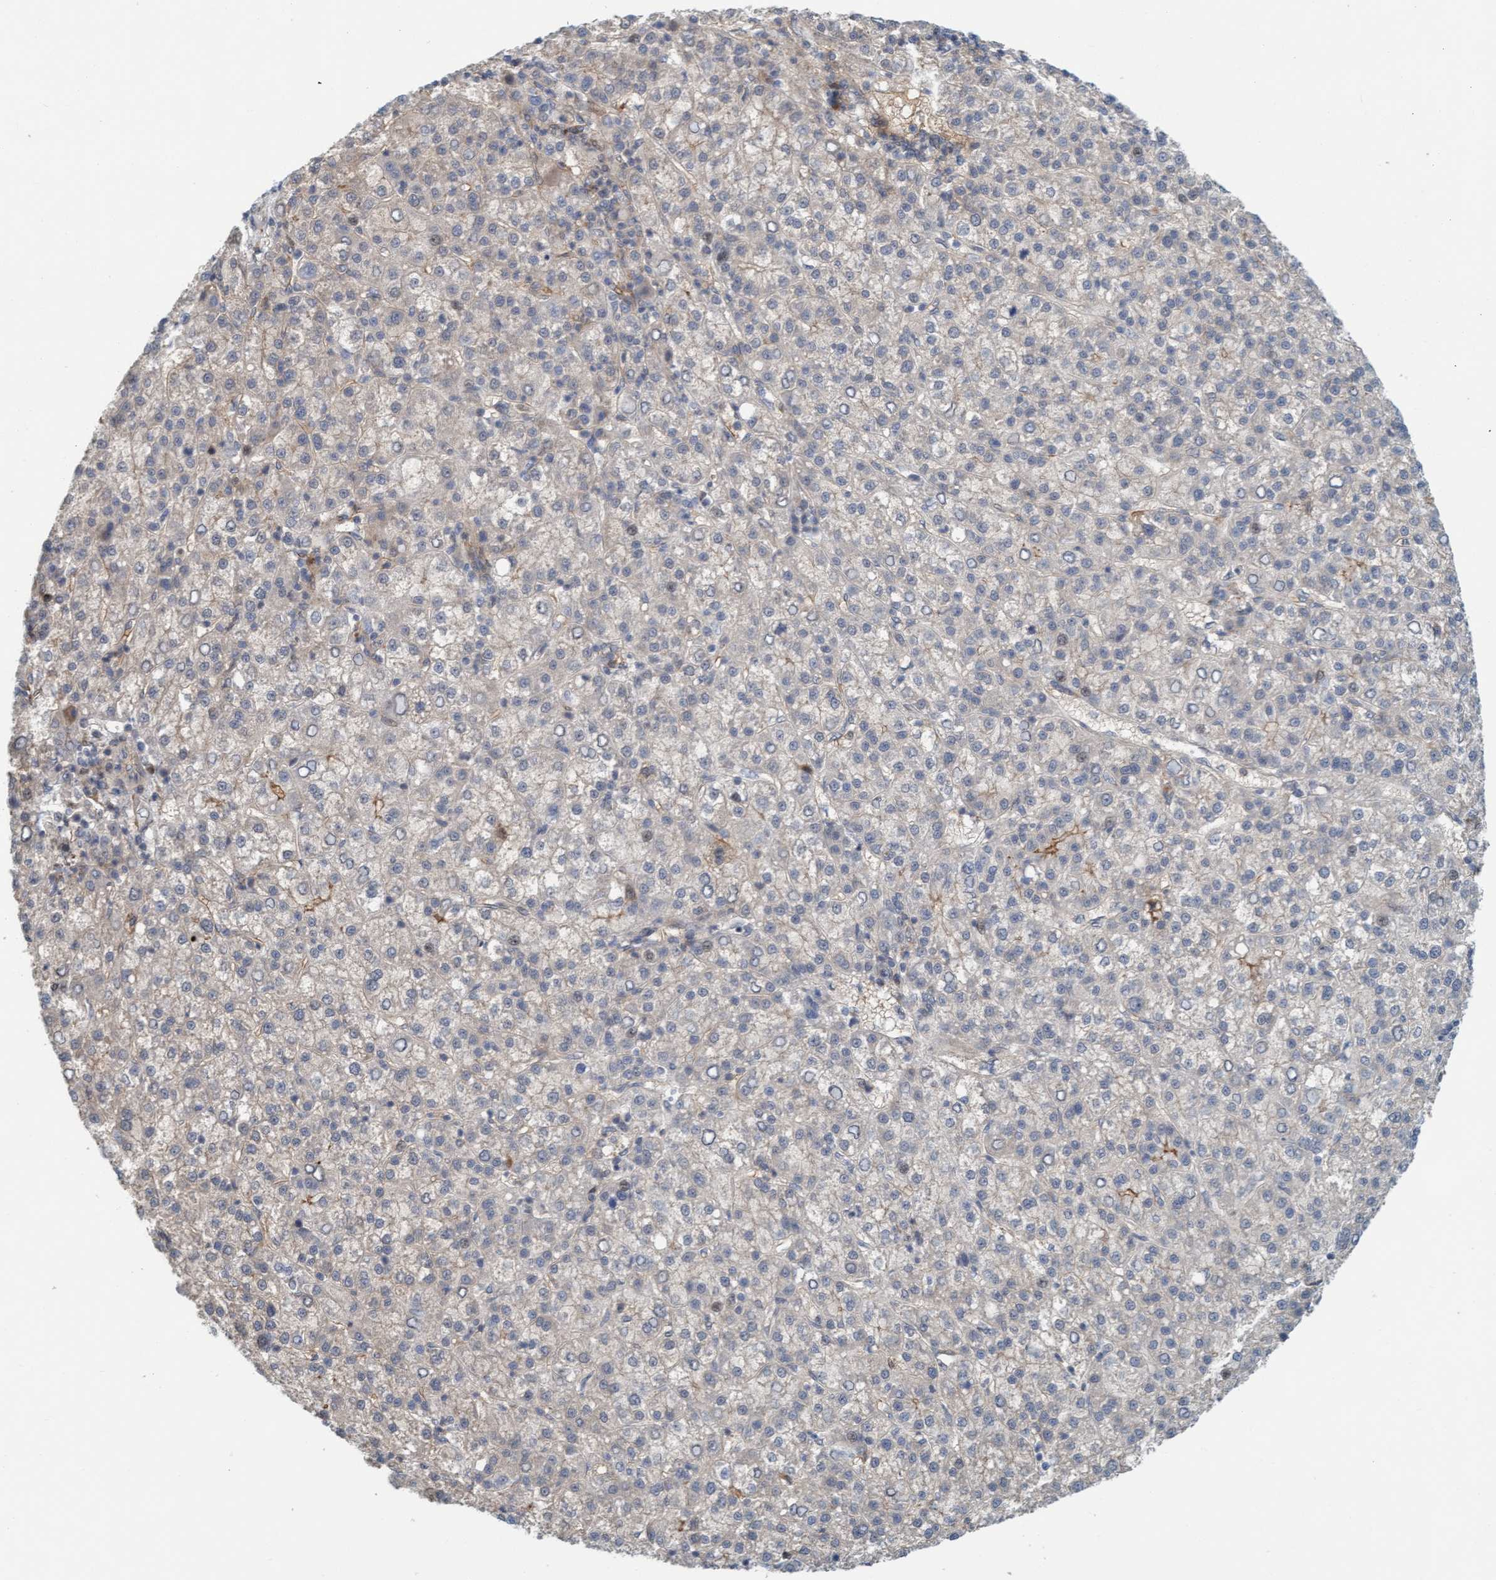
{"staining": {"intensity": "negative", "quantity": "none", "location": "none"}, "tissue": "liver cancer", "cell_type": "Tumor cells", "image_type": "cancer", "snomed": [{"axis": "morphology", "description": "Carcinoma, Hepatocellular, NOS"}, {"axis": "topography", "description": "Liver"}], "caption": "Immunohistochemistry micrograph of human hepatocellular carcinoma (liver) stained for a protein (brown), which demonstrates no expression in tumor cells.", "gene": "EIF4EBP1", "patient": {"sex": "female", "age": 58}}